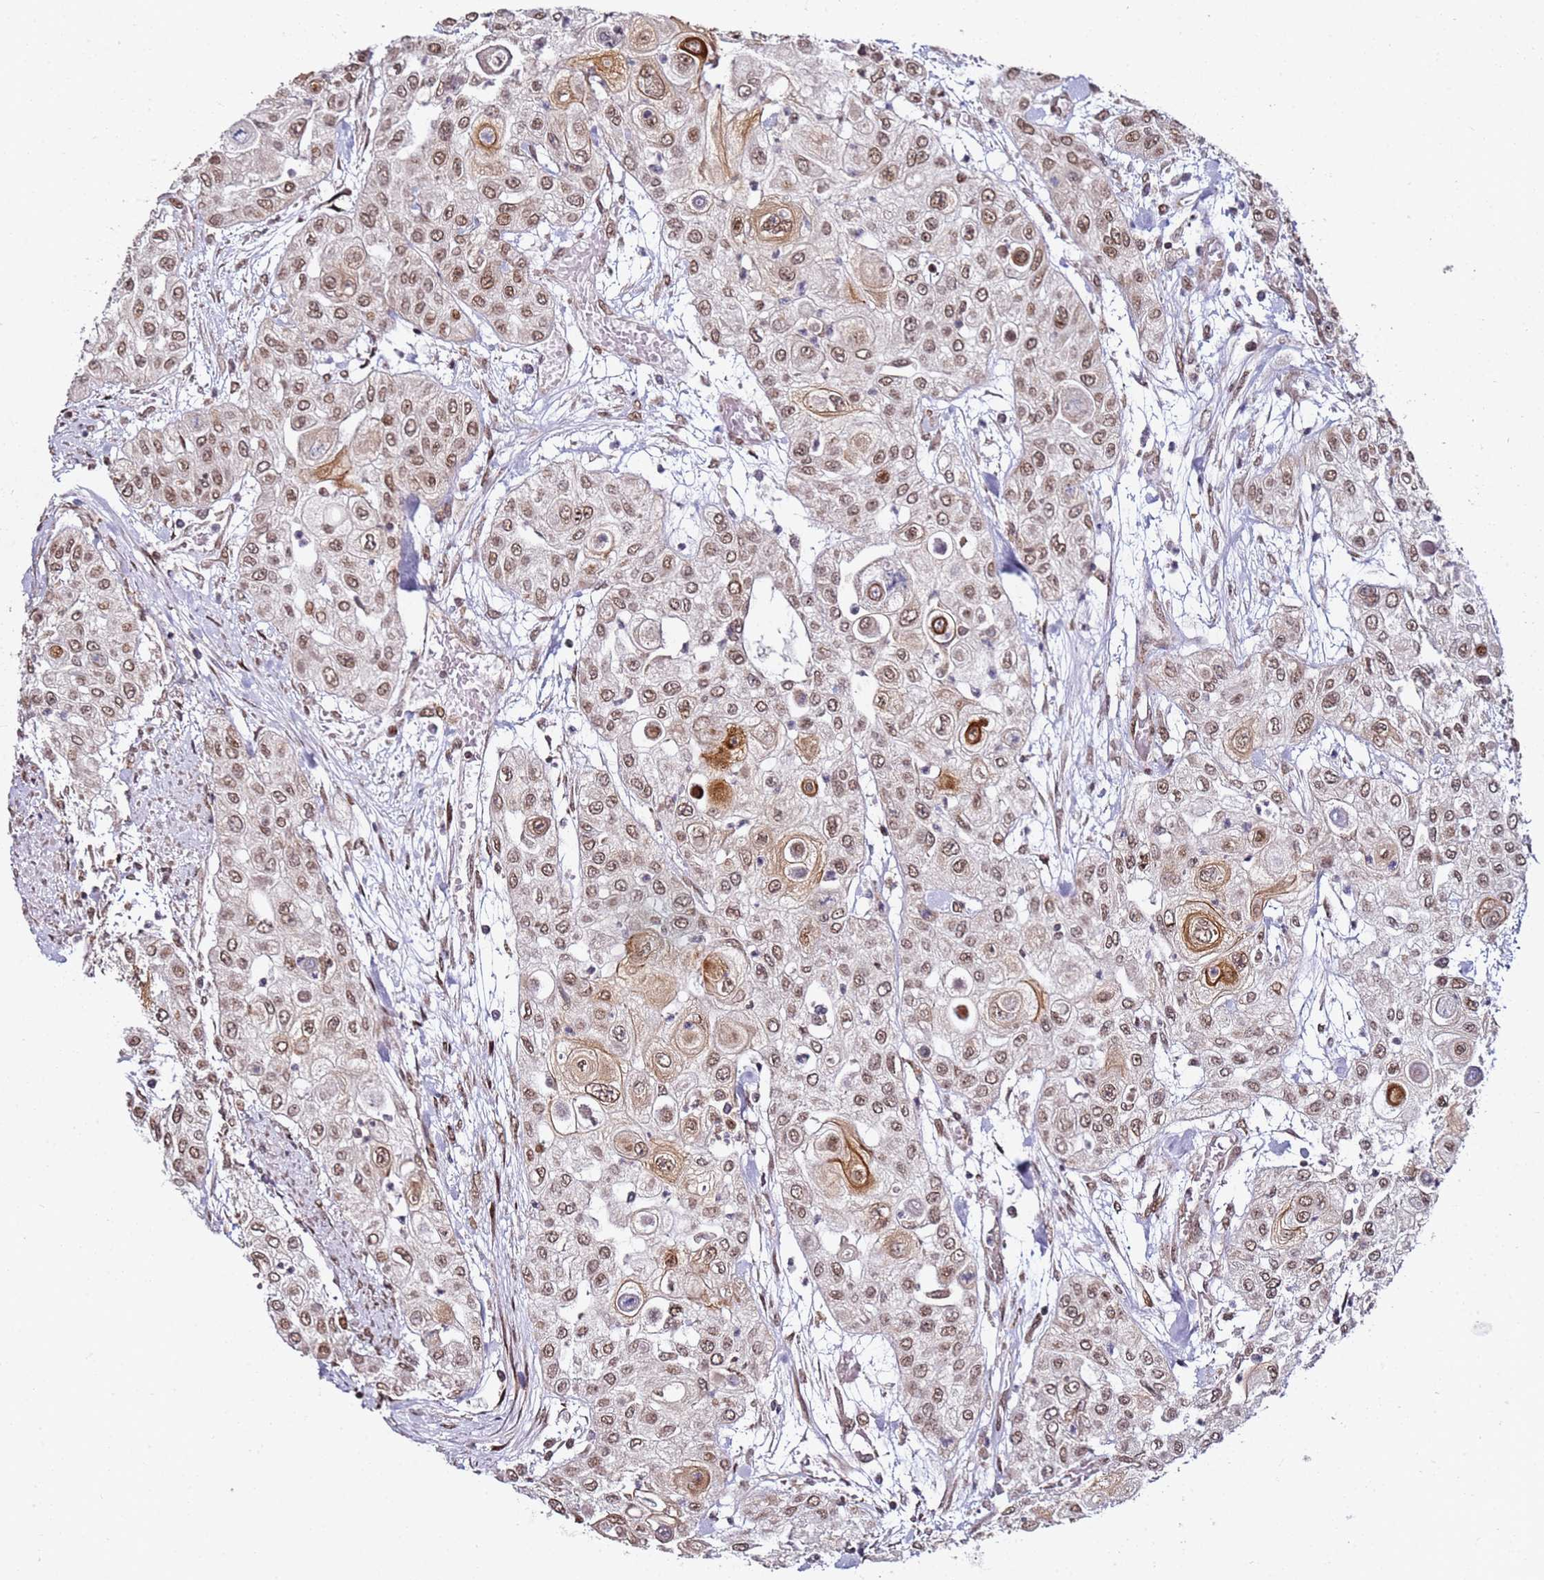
{"staining": {"intensity": "moderate", "quantity": ">75%", "location": "cytoplasmic/membranous,nuclear"}, "tissue": "urothelial cancer", "cell_type": "Tumor cells", "image_type": "cancer", "snomed": [{"axis": "morphology", "description": "Urothelial carcinoma, High grade"}, {"axis": "topography", "description": "Urinary bladder"}], "caption": "Immunohistochemistry (IHC) photomicrograph of neoplastic tissue: human high-grade urothelial carcinoma stained using immunohistochemistry reveals medium levels of moderate protein expression localized specifically in the cytoplasmic/membranous and nuclear of tumor cells, appearing as a cytoplasmic/membranous and nuclear brown color.", "gene": "TP53AIP1", "patient": {"sex": "female", "age": 79}}